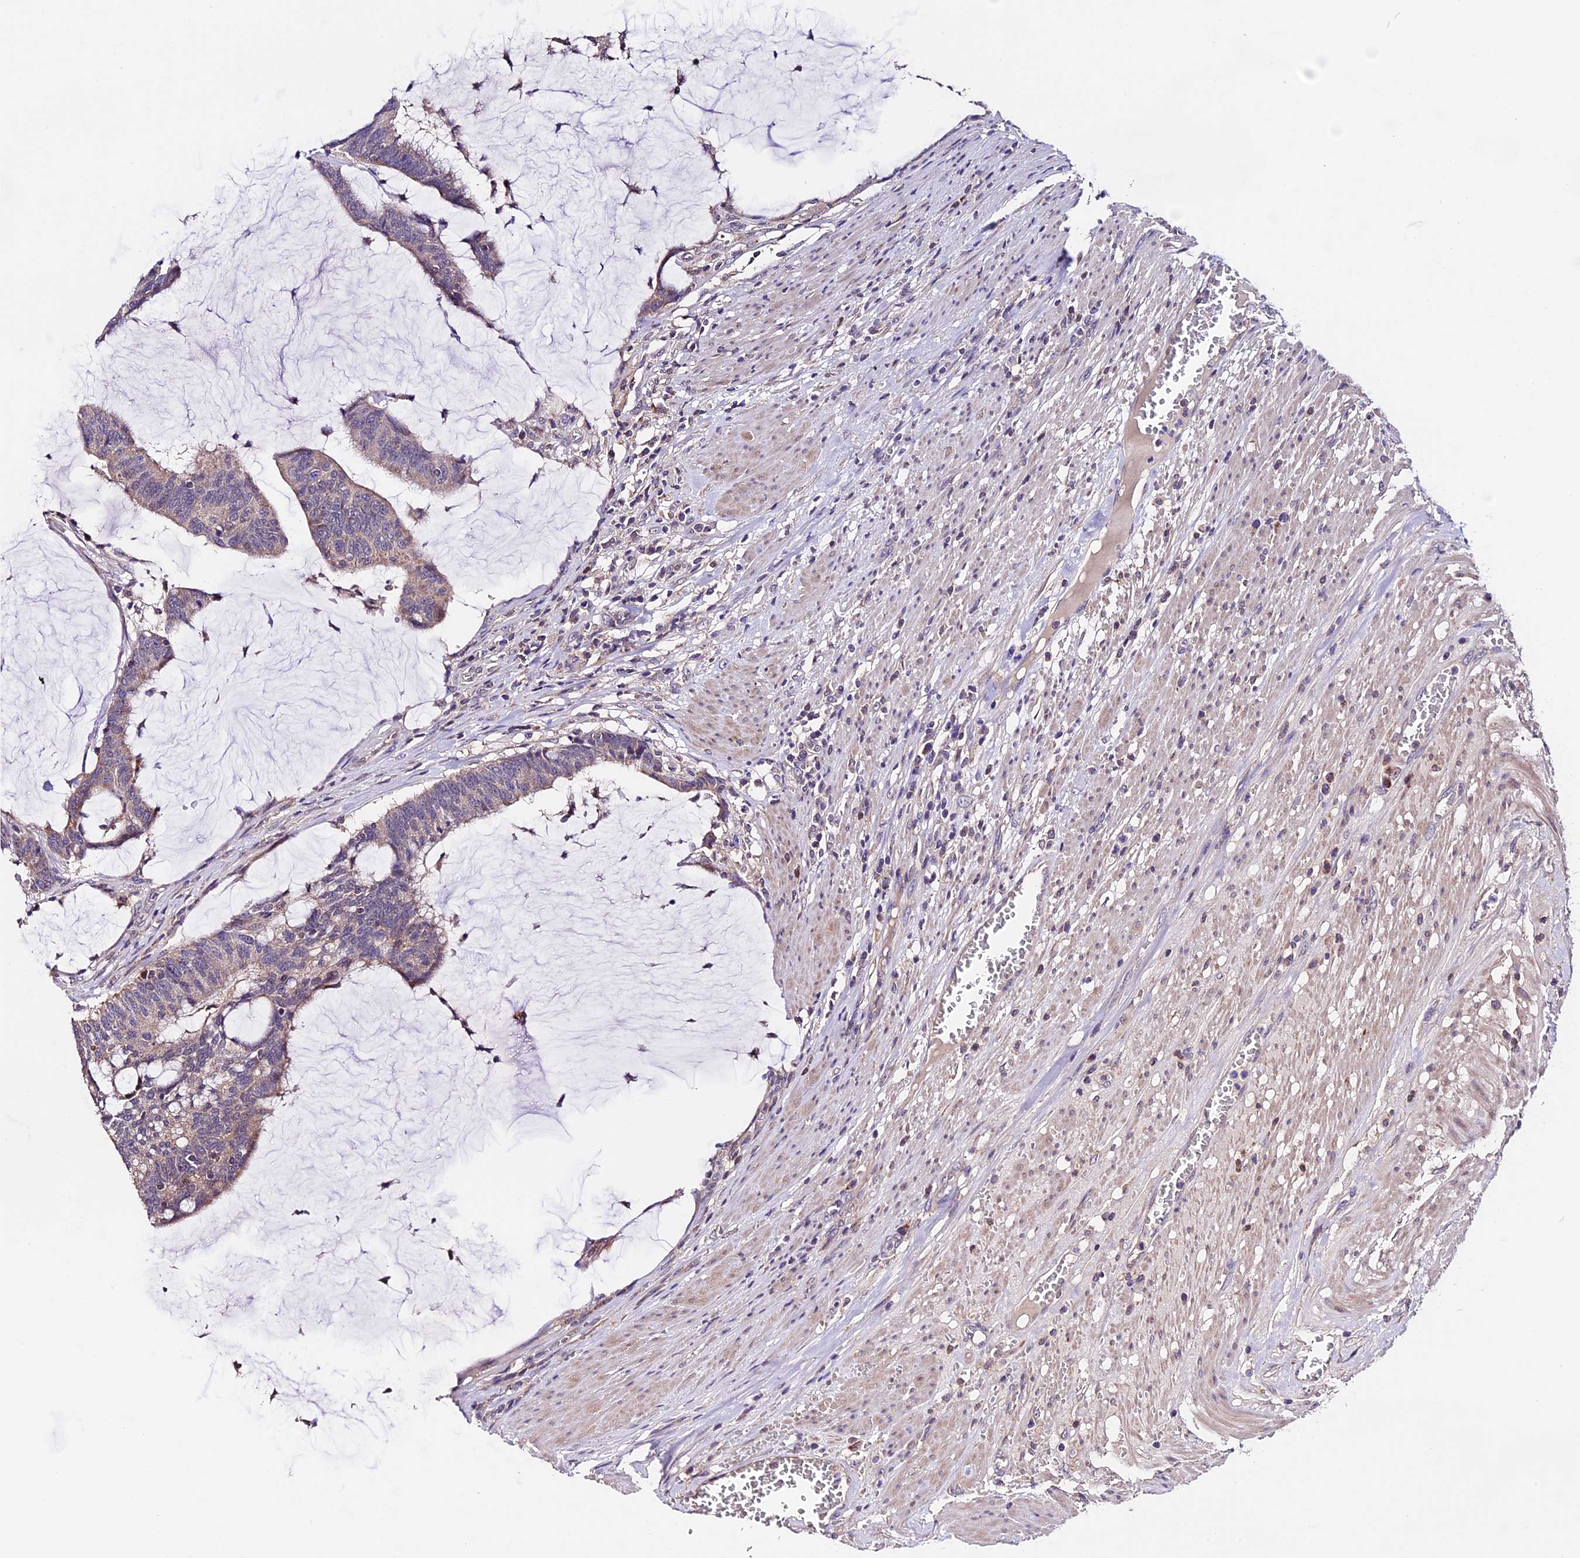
{"staining": {"intensity": "negative", "quantity": "none", "location": "none"}, "tissue": "colorectal cancer", "cell_type": "Tumor cells", "image_type": "cancer", "snomed": [{"axis": "morphology", "description": "Adenocarcinoma, NOS"}, {"axis": "topography", "description": "Rectum"}], "caption": "Tumor cells show no significant protein expression in colorectal cancer (adenocarcinoma).", "gene": "DDX28", "patient": {"sex": "female", "age": 77}}